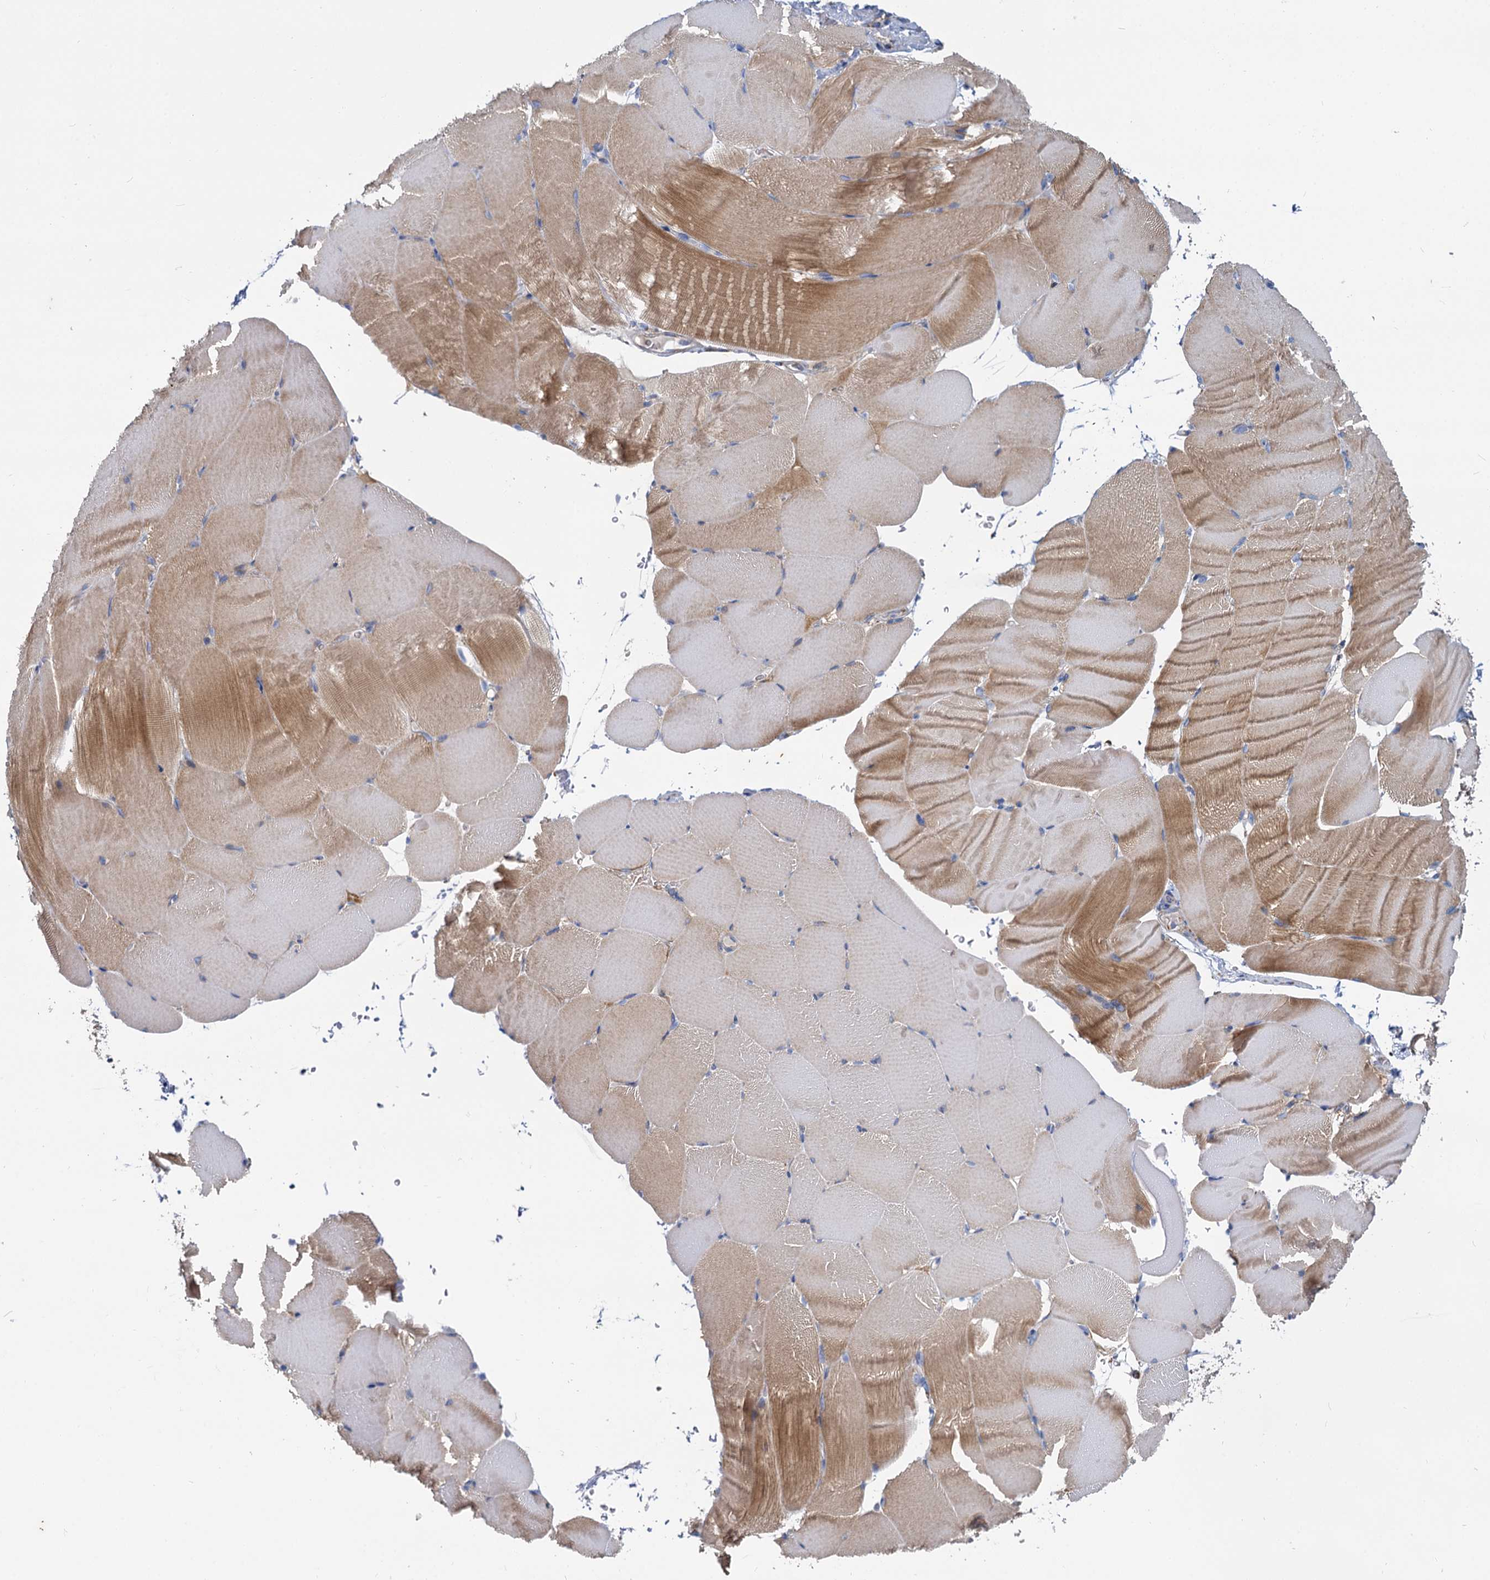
{"staining": {"intensity": "moderate", "quantity": "25%-75%", "location": "cytoplasmic/membranous"}, "tissue": "skeletal muscle", "cell_type": "Myocytes", "image_type": "normal", "snomed": [{"axis": "morphology", "description": "Normal tissue, NOS"}, {"axis": "topography", "description": "Skeletal muscle"}, {"axis": "topography", "description": "Parathyroid gland"}], "caption": "Skeletal muscle stained with IHC exhibits moderate cytoplasmic/membranous staining in about 25%-75% of myocytes.", "gene": "CCP110", "patient": {"sex": "female", "age": 37}}